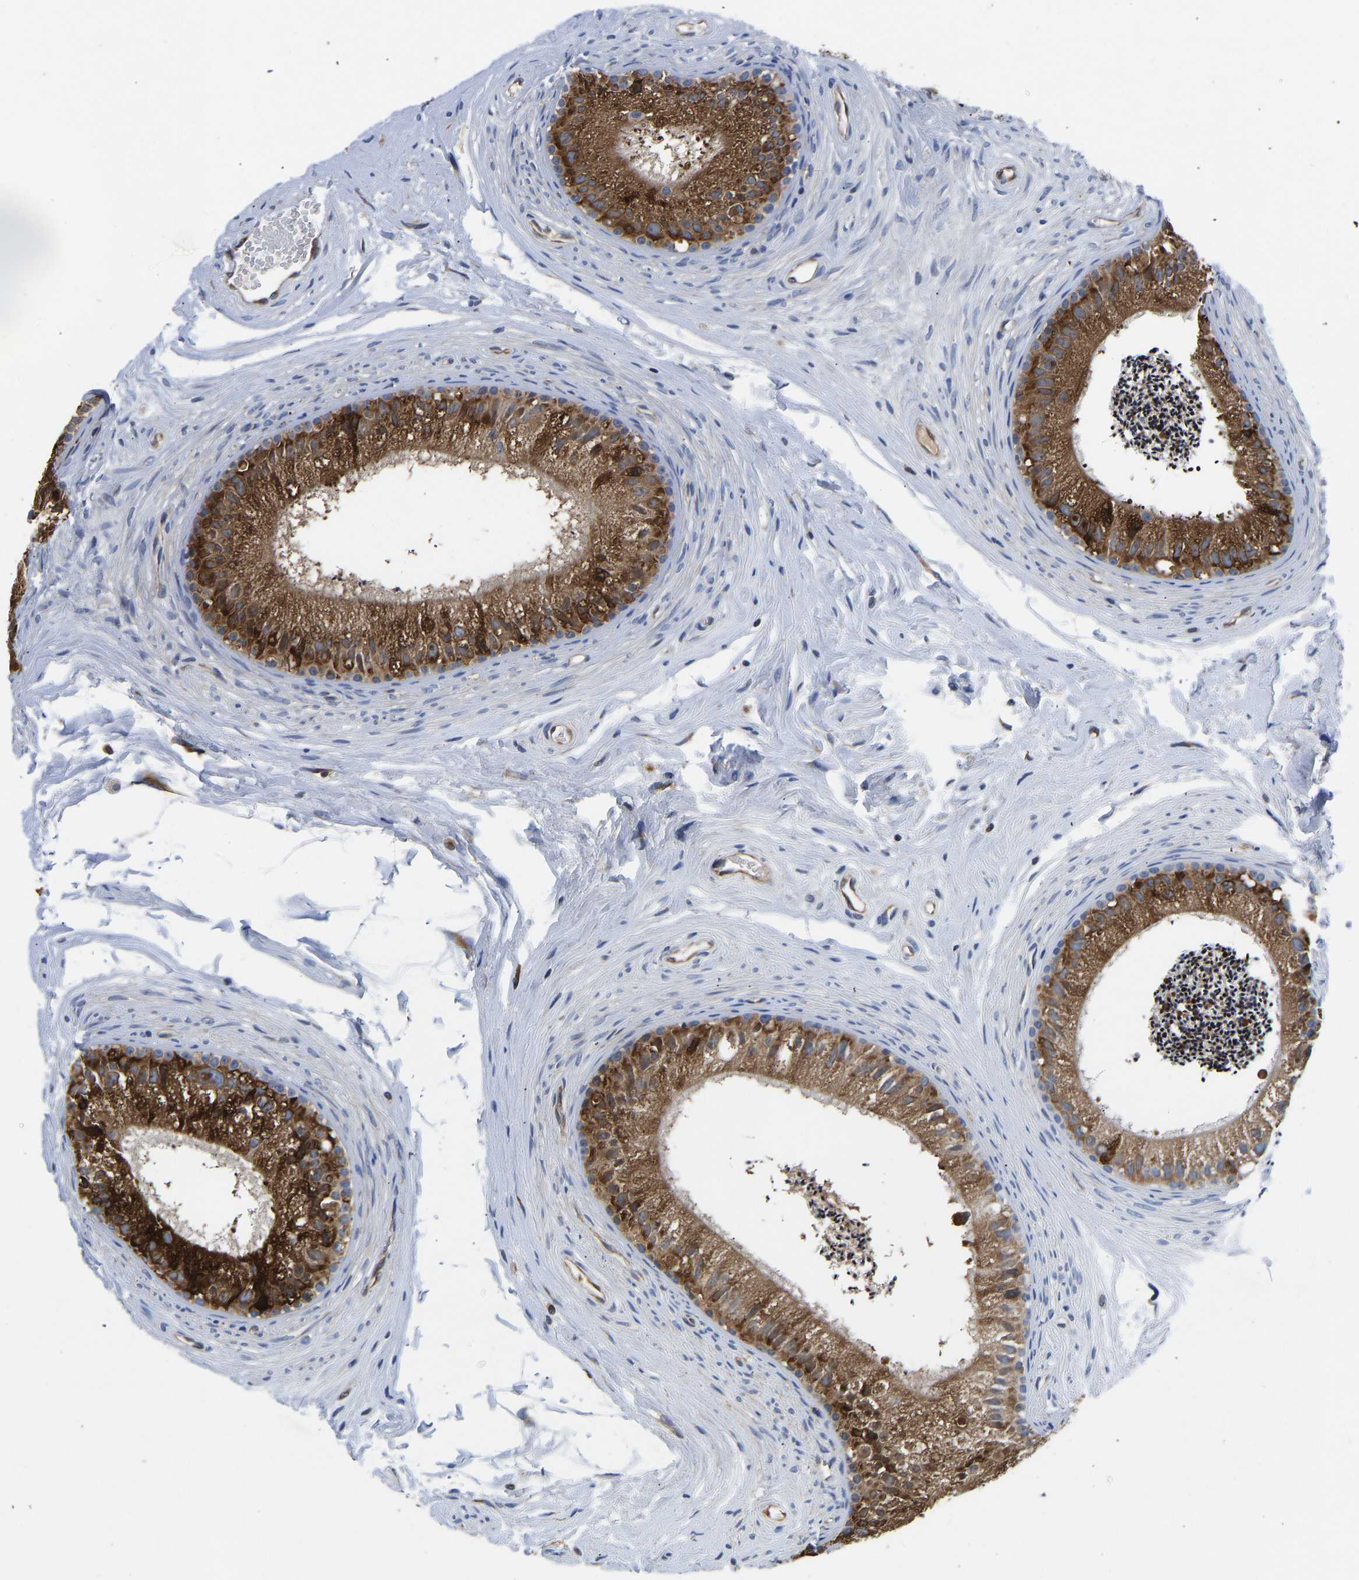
{"staining": {"intensity": "strong", "quantity": ">75%", "location": "cytoplasmic/membranous"}, "tissue": "epididymis", "cell_type": "Glandular cells", "image_type": "normal", "snomed": [{"axis": "morphology", "description": "Normal tissue, NOS"}, {"axis": "topography", "description": "Epididymis"}], "caption": "Immunohistochemistry (IHC) (DAB (3,3'-diaminobenzidine)) staining of benign human epididymis shows strong cytoplasmic/membranous protein positivity in about >75% of glandular cells. The staining was performed using DAB (3,3'-diaminobenzidine) to visualize the protein expression in brown, while the nuclei were stained in blue with hematoxylin (Magnification: 20x).", "gene": "FRRS1", "patient": {"sex": "male", "age": 56}}